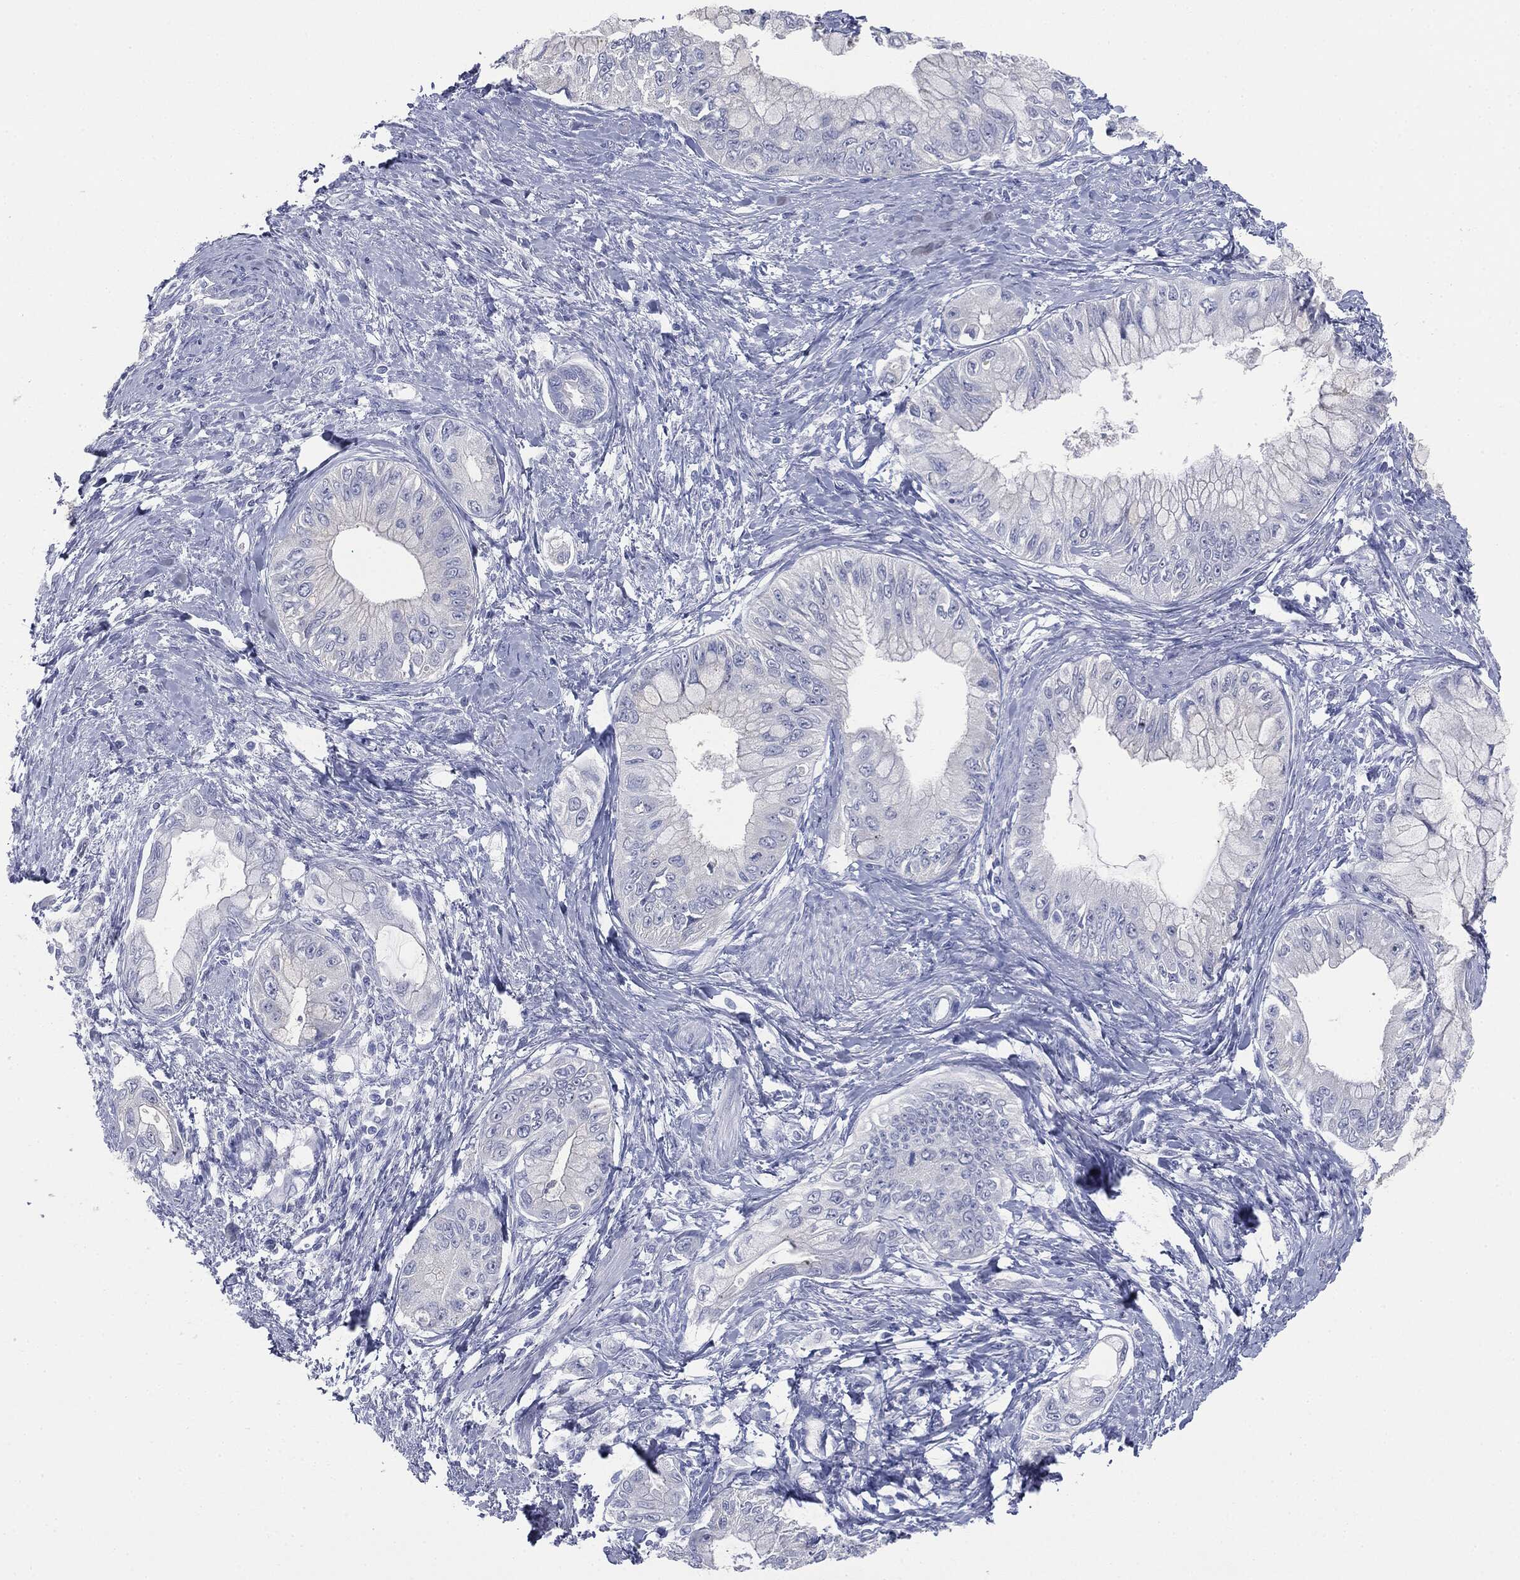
{"staining": {"intensity": "negative", "quantity": "none", "location": "none"}, "tissue": "pancreatic cancer", "cell_type": "Tumor cells", "image_type": "cancer", "snomed": [{"axis": "morphology", "description": "Adenocarcinoma, NOS"}, {"axis": "topography", "description": "Pancreas"}], "caption": "Immunohistochemistry image of neoplastic tissue: human adenocarcinoma (pancreatic) stained with DAB (3,3'-diaminobenzidine) displays no significant protein positivity in tumor cells.", "gene": "ATP2A1", "patient": {"sex": "male", "age": 48}}